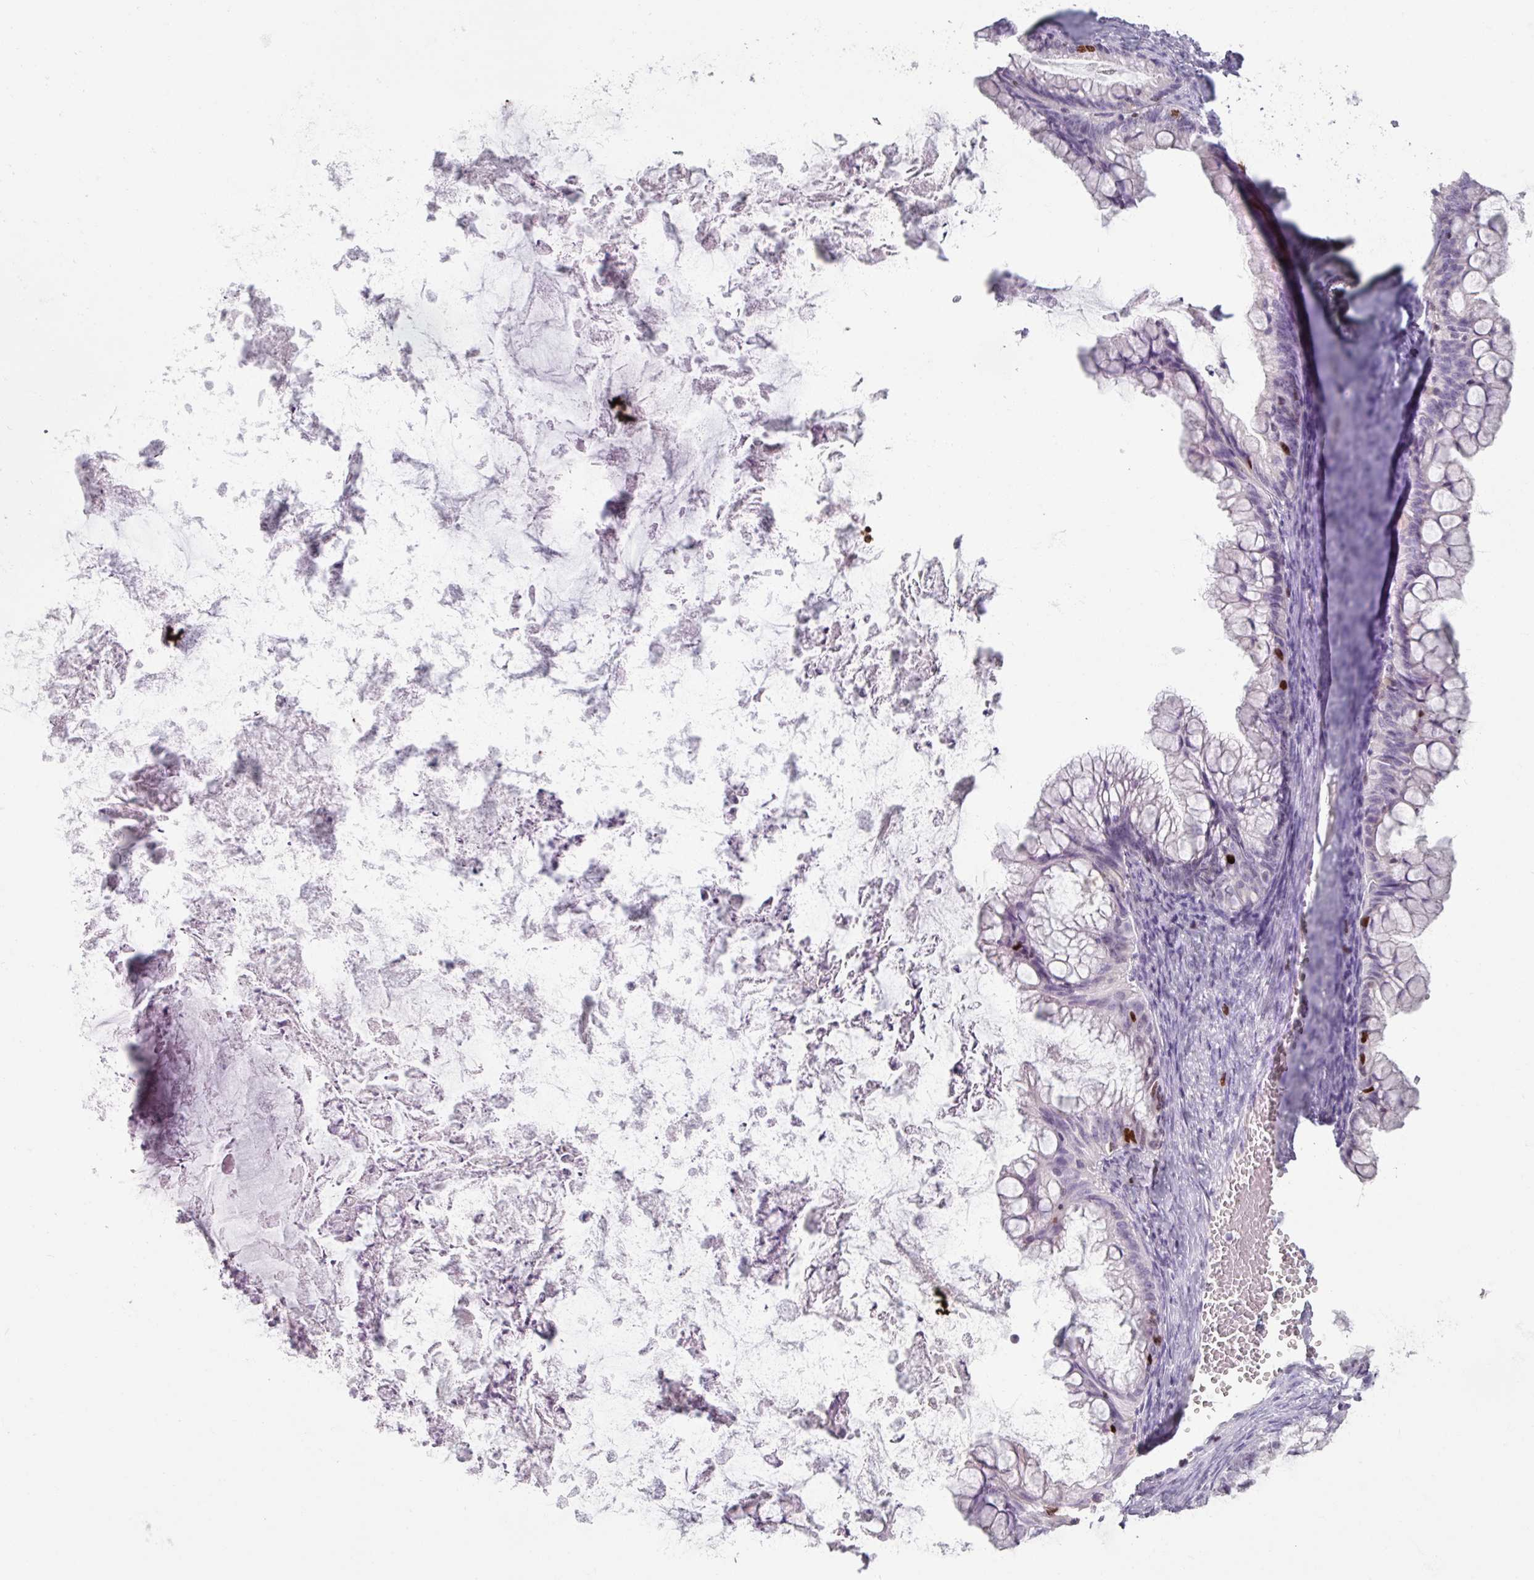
{"staining": {"intensity": "moderate", "quantity": "<25%", "location": "nuclear"}, "tissue": "ovarian cancer", "cell_type": "Tumor cells", "image_type": "cancer", "snomed": [{"axis": "morphology", "description": "Cystadenocarcinoma, mucinous, NOS"}, {"axis": "topography", "description": "Ovary"}], "caption": "DAB immunohistochemical staining of ovarian cancer exhibits moderate nuclear protein positivity in about <25% of tumor cells.", "gene": "ATAD2", "patient": {"sex": "female", "age": 35}}